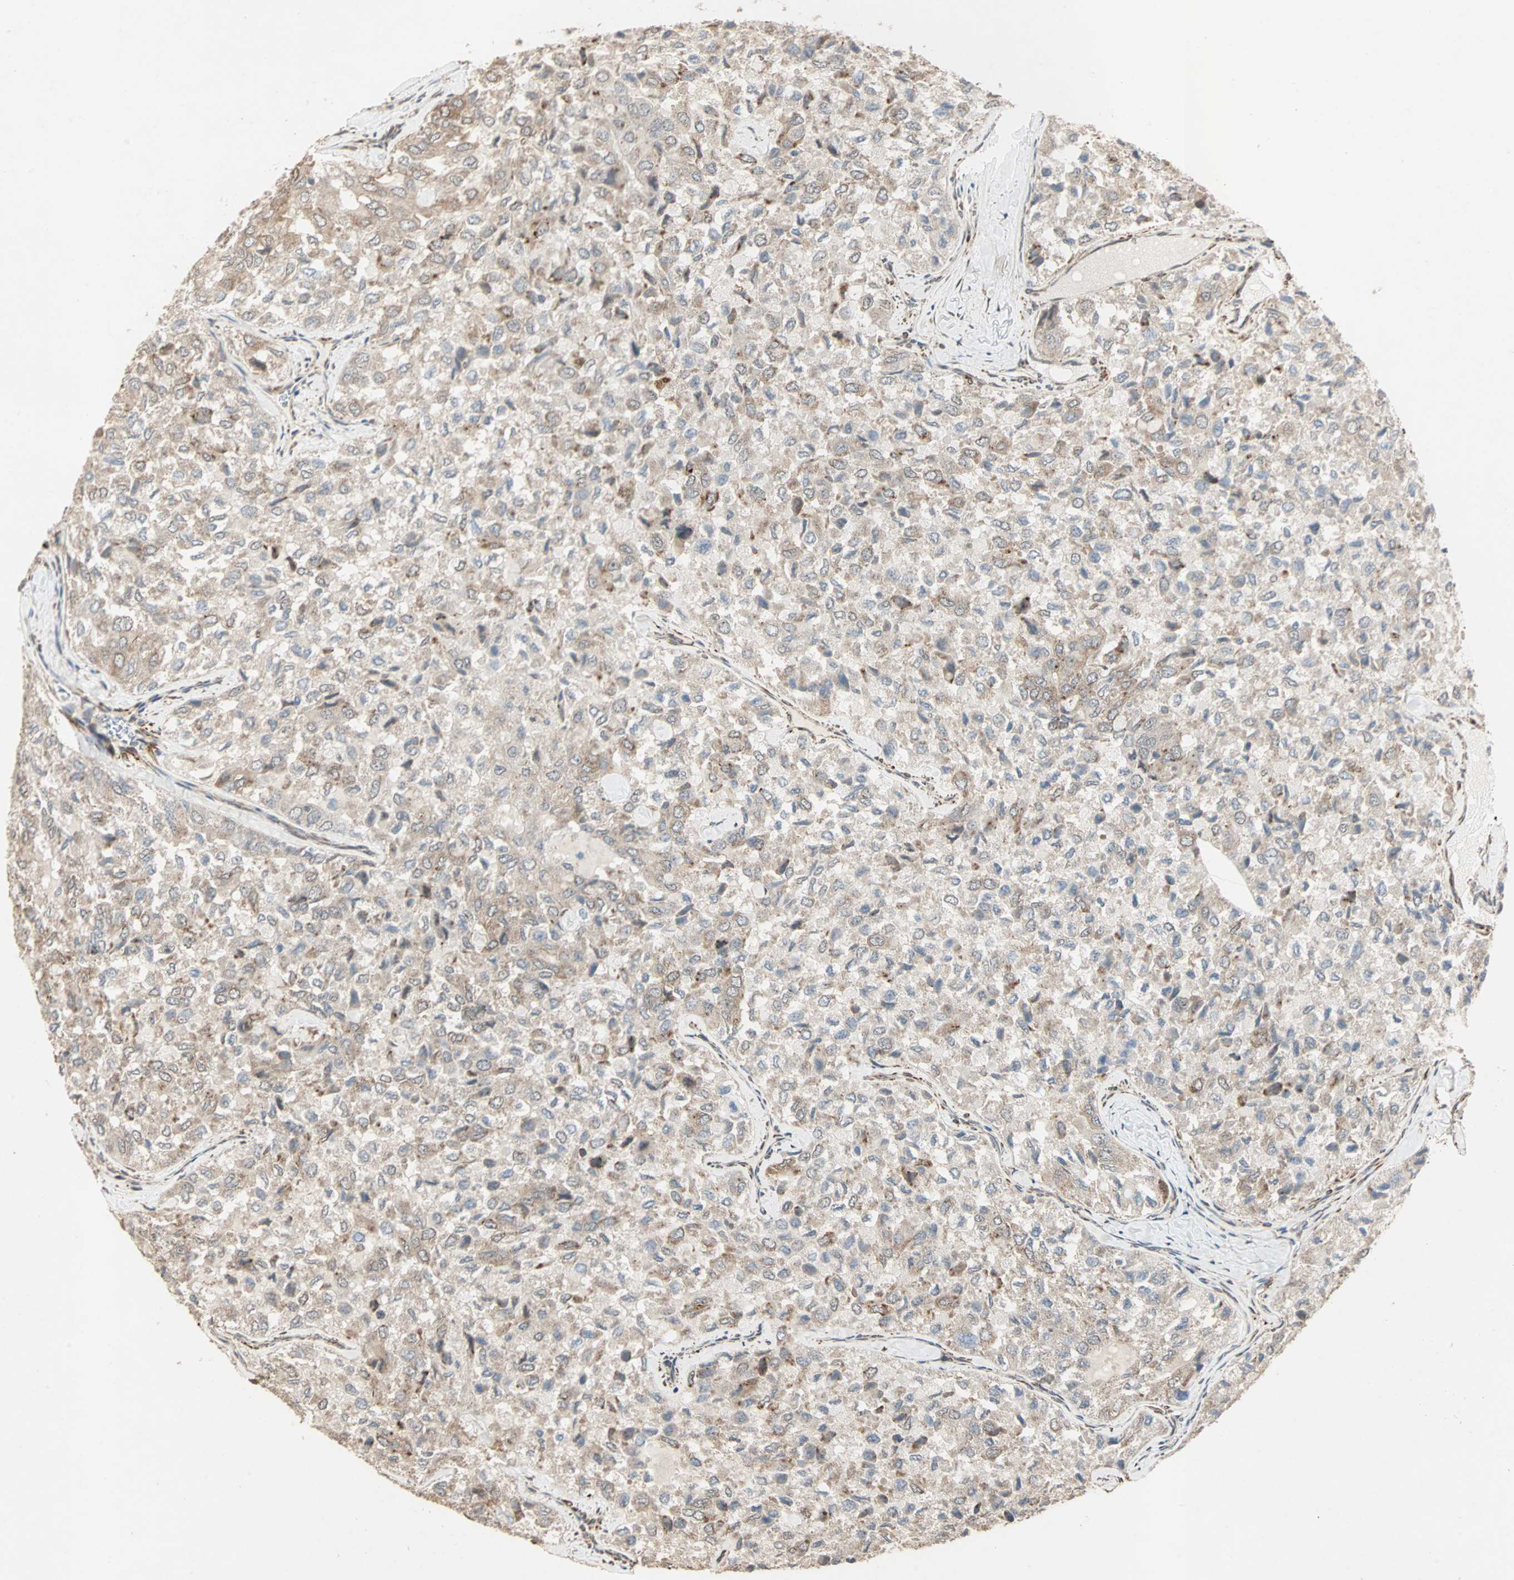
{"staining": {"intensity": "moderate", "quantity": "25%-75%", "location": "cytoplasmic/membranous"}, "tissue": "thyroid cancer", "cell_type": "Tumor cells", "image_type": "cancer", "snomed": [{"axis": "morphology", "description": "Follicular adenoma carcinoma, NOS"}, {"axis": "topography", "description": "Thyroid gland"}], "caption": "A photomicrograph of thyroid cancer stained for a protein reveals moderate cytoplasmic/membranous brown staining in tumor cells.", "gene": "TRPV4", "patient": {"sex": "male", "age": 75}}